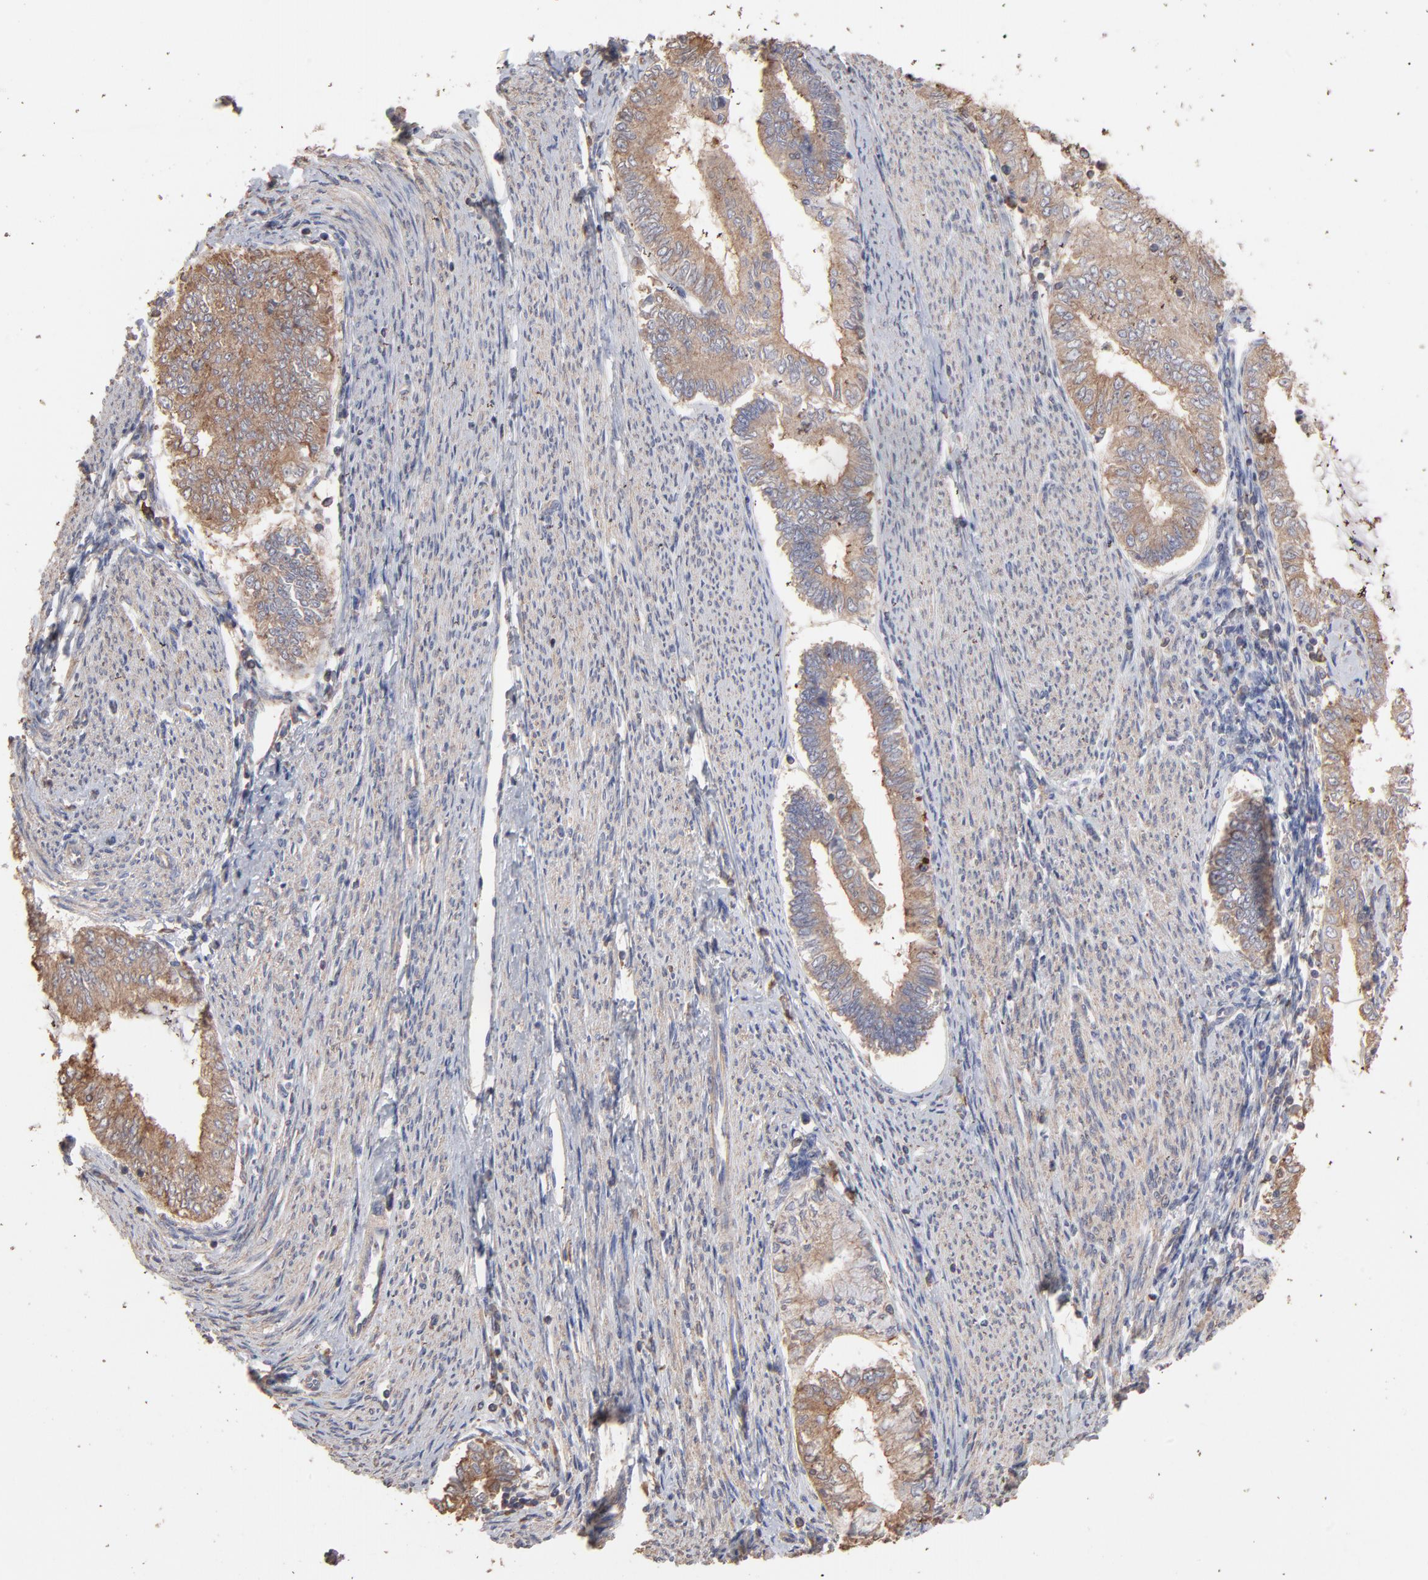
{"staining": {"intensity": "moderate", "quantity": ">75%", "location": "cytoplasmic/membranous"}, "tissue": "endometrial cancer", "cell_type": "Tumor cells", "image_type": "cancer", "snomed": [{"axis": "morphology", "description": "Adenocarcinoma, NOS"}, {"axis": "topography", "description": "Endometrium"}], "caption": "Tumor cells display medium levels of moderate cytoplasmic/membranous positivity in about >75% of cells in human endometrial cancer. The protein is stained brown, and the nuclei are stained in blue (DAB IHC with brightfield microscopy, high magnification).", "gene": "TANGO2", "patient": {"sex": "female", "age": 66}}